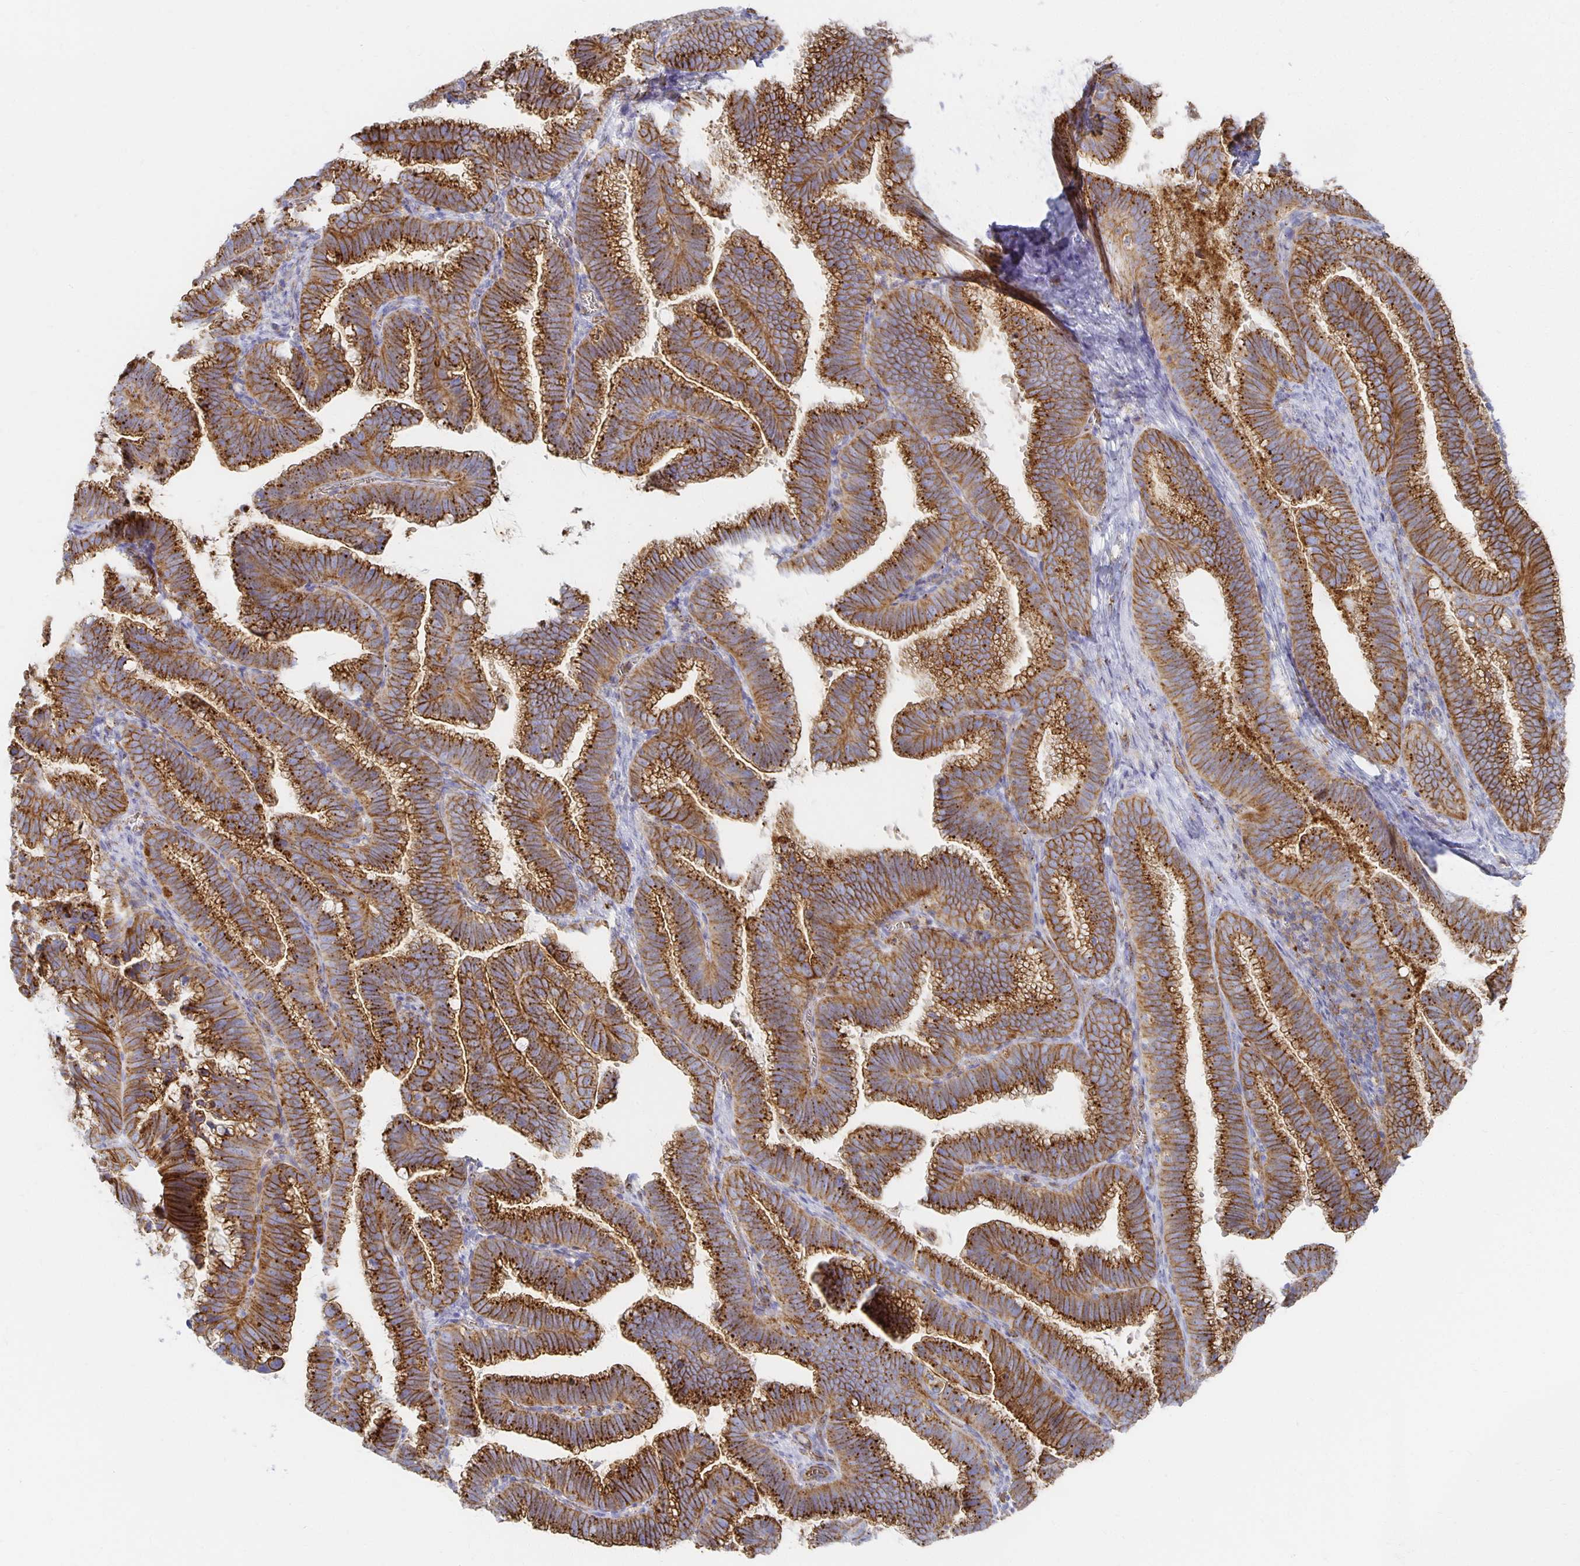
{"staining": {"intensity": "strong", "quantity": ">75%", "location": "cytoplasmic/membranous"}, "tissue": "cervical cancer", "cell_type": "Tumor cells", "image_type": "cancer", "snomed": [{"axis": "morphology", "description": "Adenocarcinoma, NOS"}, {"axis": "topography", "description": "Cervix"}], "caption": "Cervical adenocarcinoma stained with DAB (3,3'-diaminobenzidine) immunohistochemistry (IHC) exhibits high levels of strong cytoplasmic/membranous positivity in about >75% of tumor cells.", "gene": "TAAR1", "patient": {"sex": "female", "age": 61}}